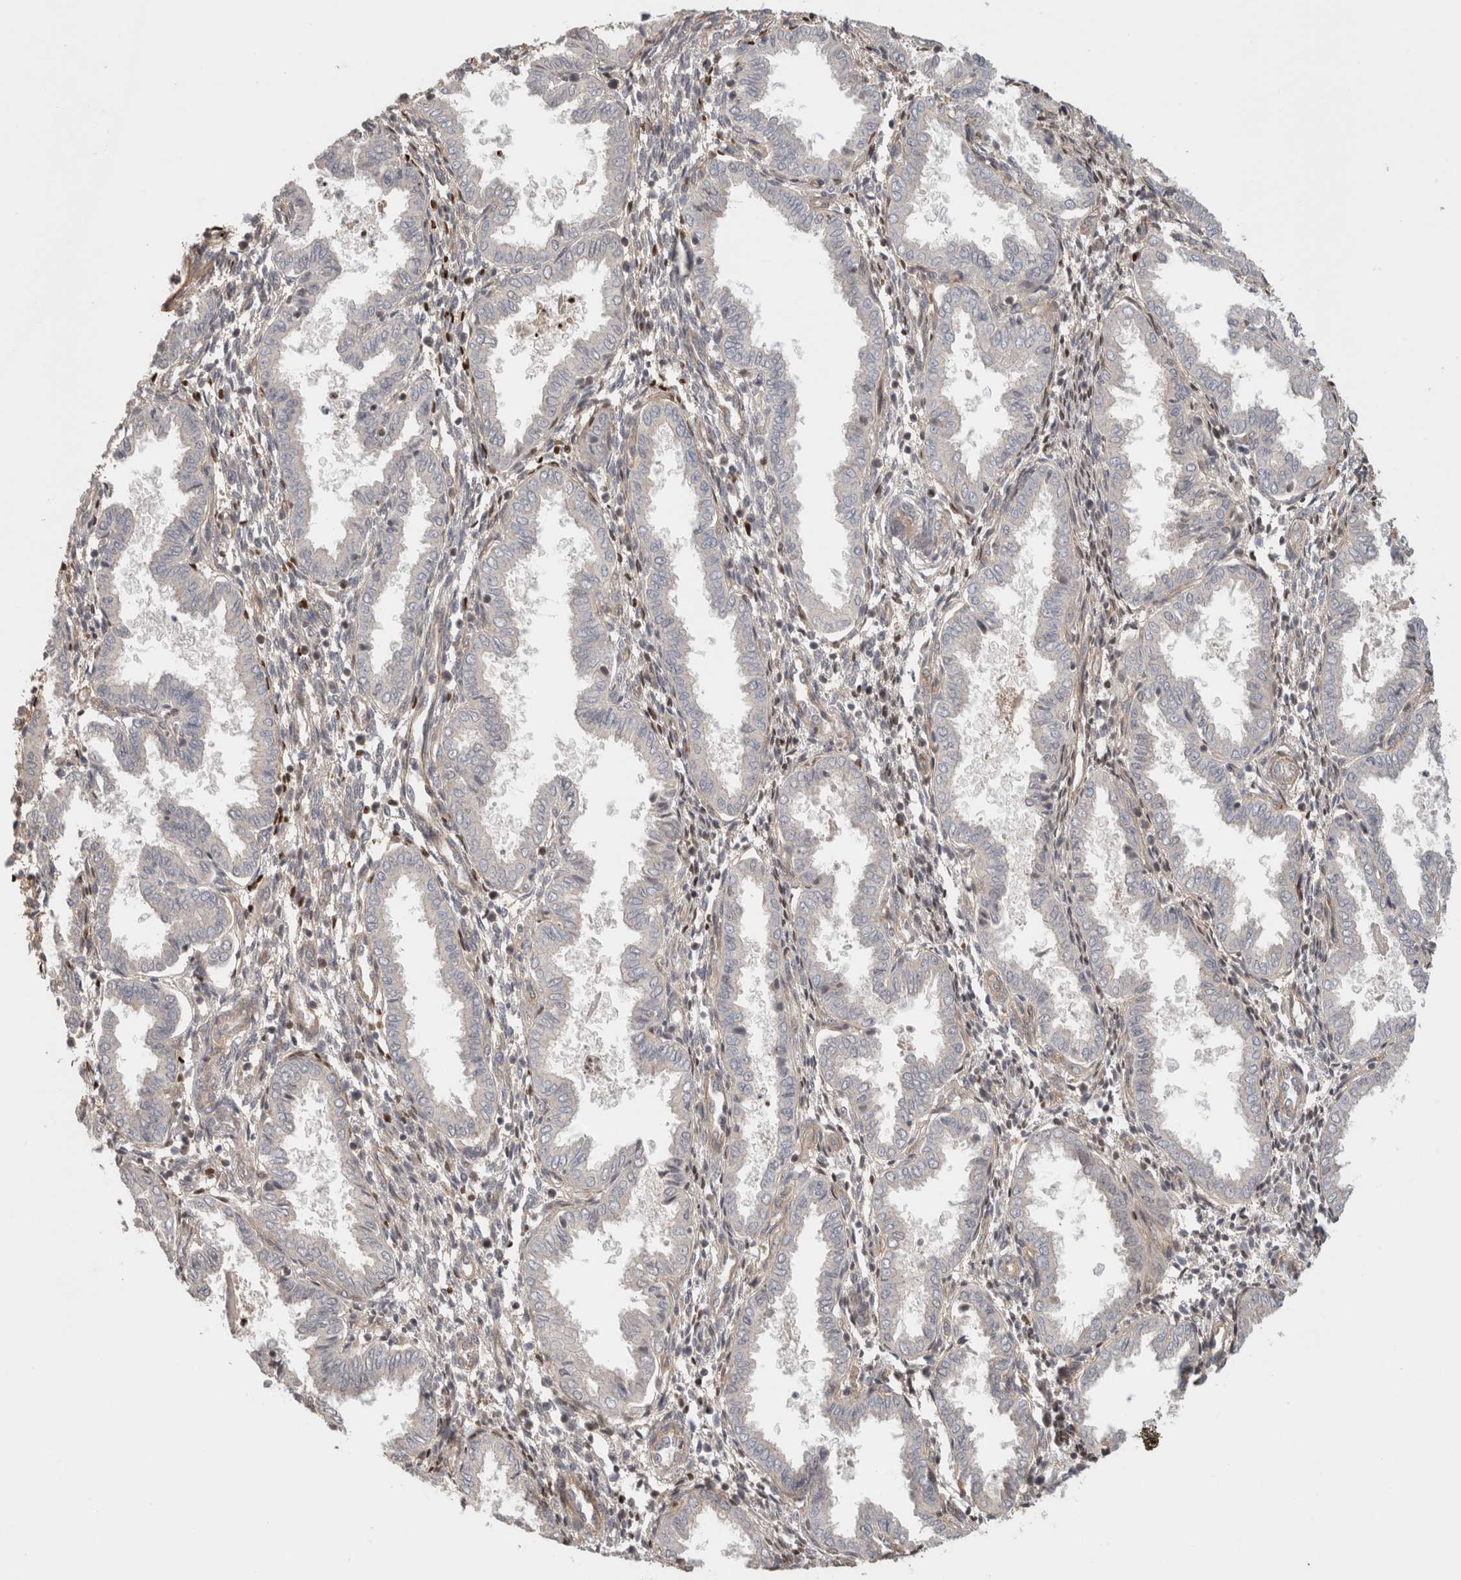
{"staining": {"intensity": "negative", "quantity": "none", "location": "none"}, "tissue": "endometrium", "cell_type": "Cells in endometrial stroma", "image_type": "normal", "snomed": [{"axis": "morphology", "description": "Normal tissue, NOS"}, {"axis": "topography", "description": "Endometrium"}], "caption": "This is a histopathology image of immunohistochemistry staining of benign endometrium, which shows no staining in cells in endometrial stroma.", "gene": "HSPG2", "patient": {"sex": "female", "age": 33}}